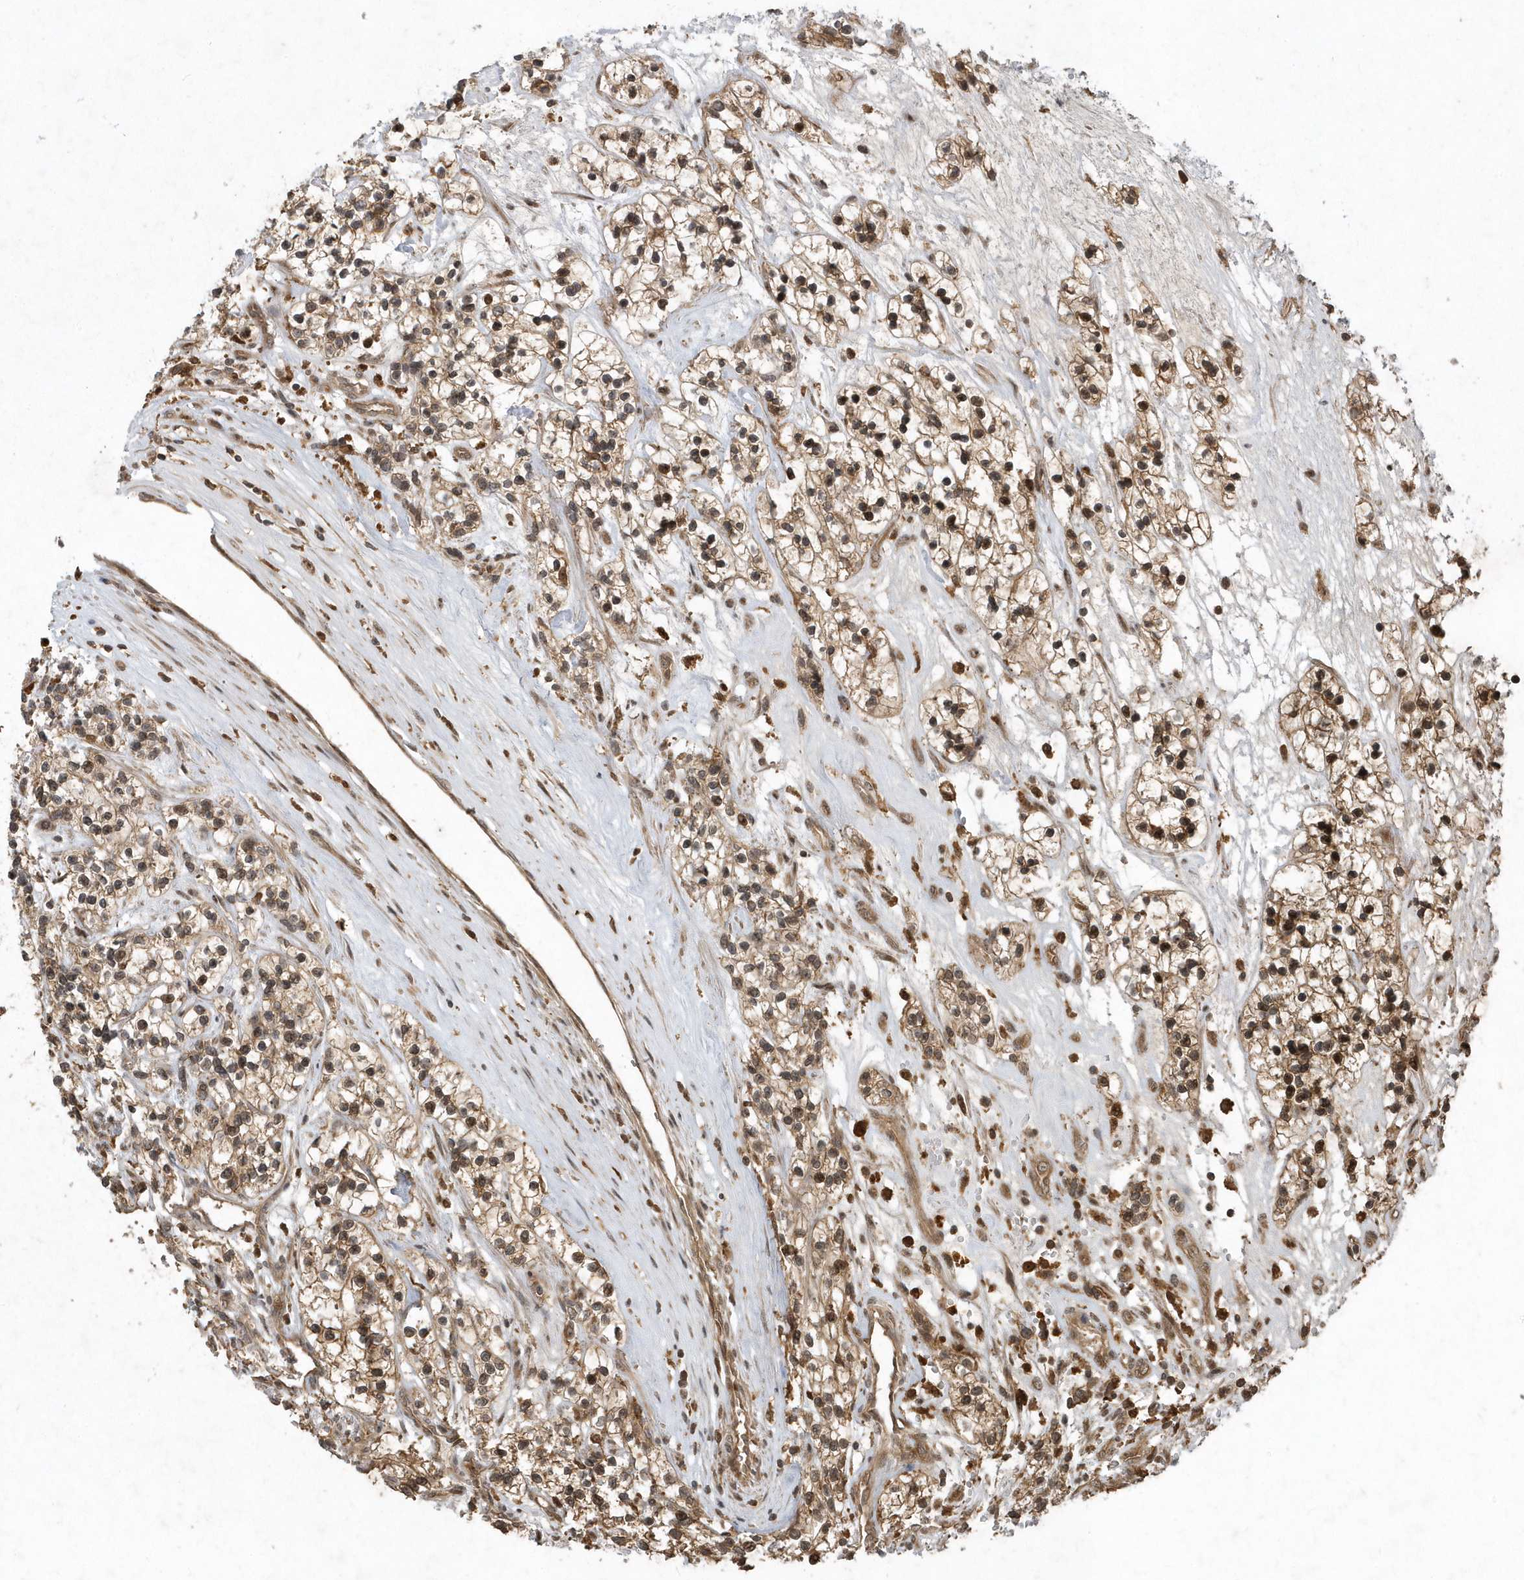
{"staining": {"intensity": "moderate", "quantity": ">75%", "location": "cytoplasmic/membranous,nuclear"}, "tissue": "renal cancer", "cell_type": "Tumor cells", "image_type": "cancer", "snomed": [{"axis": "morphology", "description": "Adenocarcinoma, NOS"}, {"axis": "topography", "description": "Kidney"}], "caption": "Approximately >75% of tumor cells in adenocarcinoma (renal) show moderate cytoplasmic/membranous and nuclear protein positivity as visualized by brown immunohistochemical staining.", "gene": "LACC1", "patient": {"sex": "female", "age": 57}}